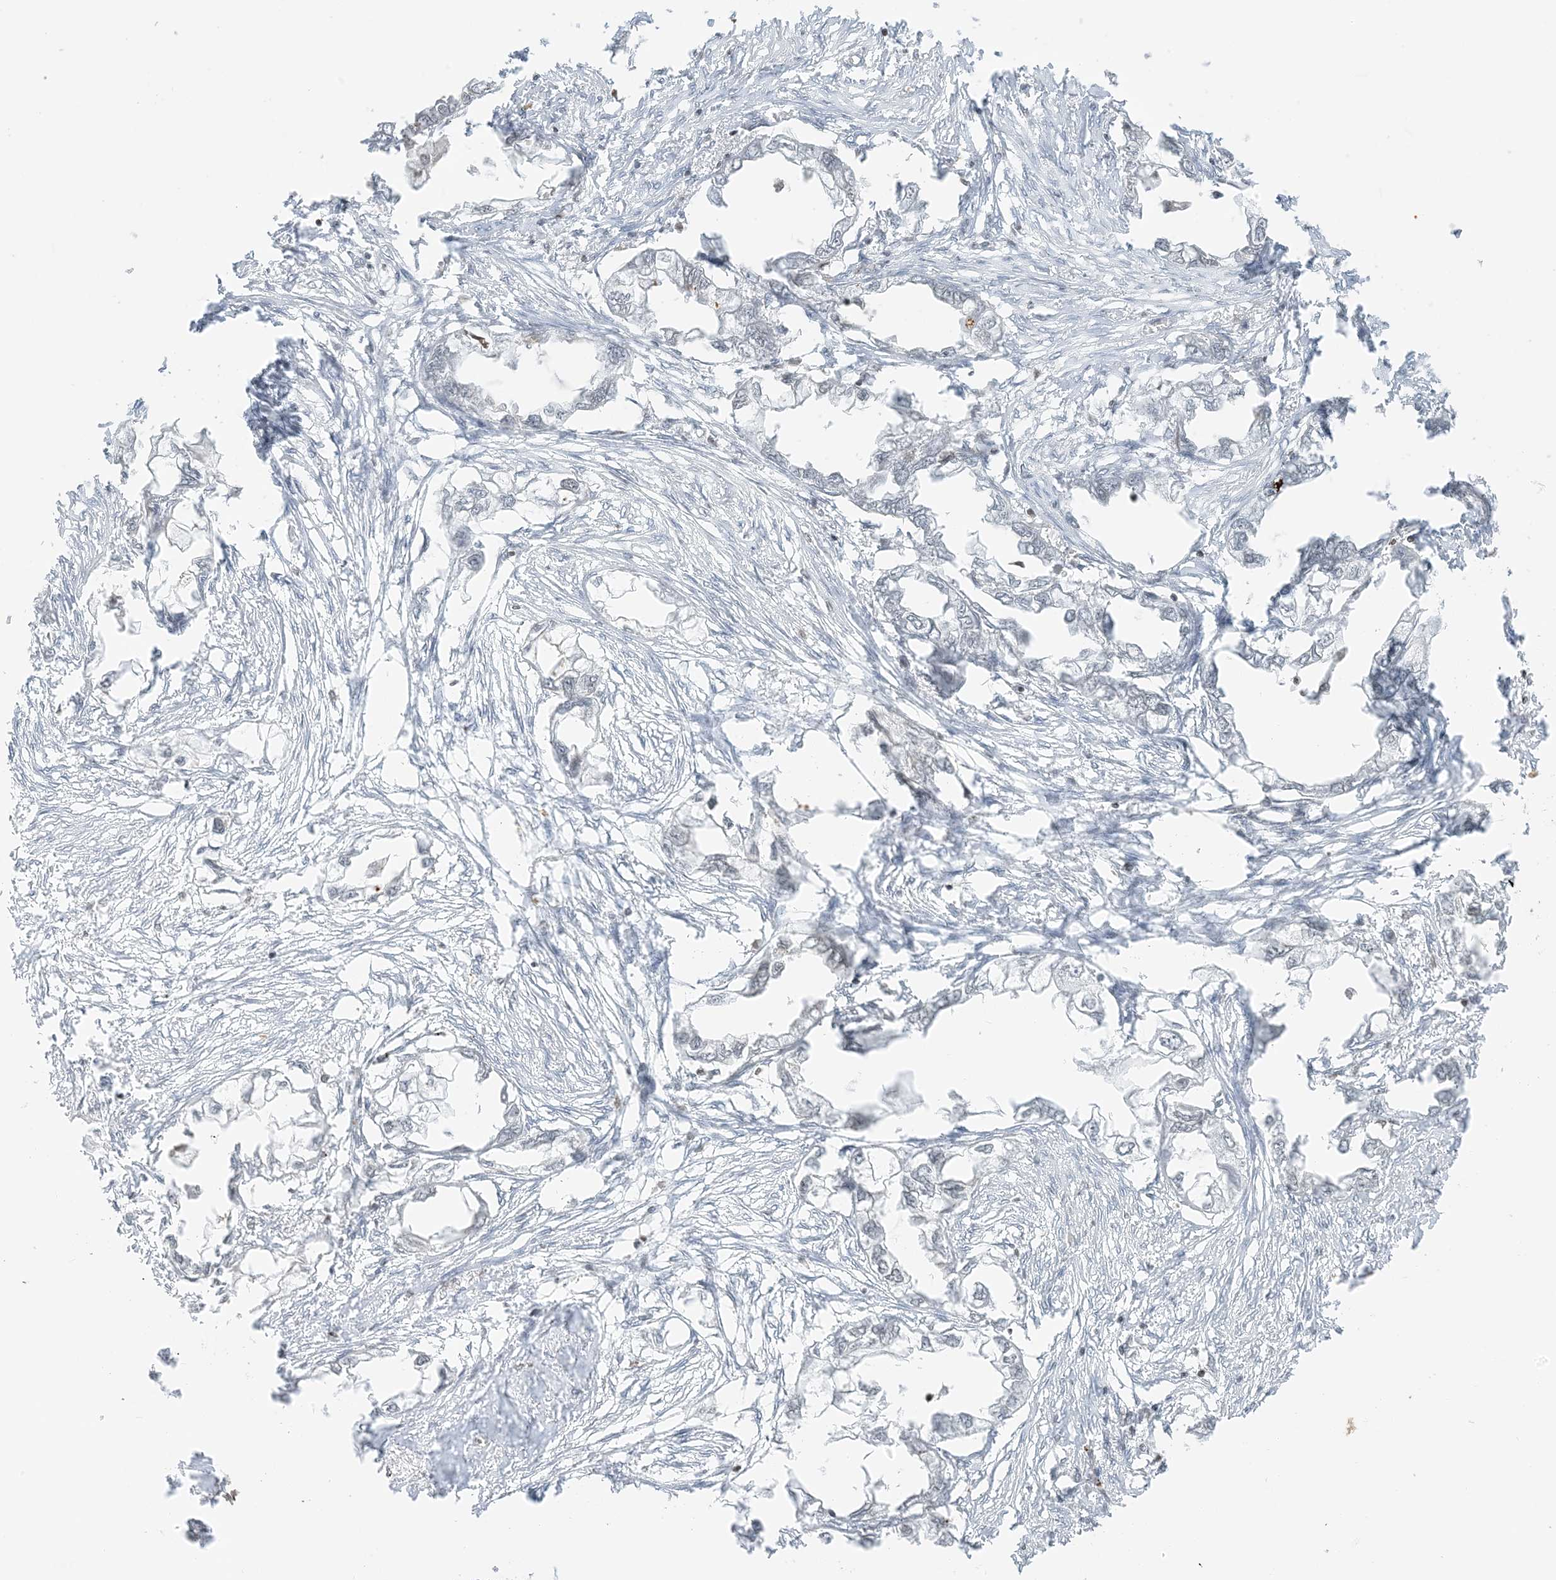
{"staining": {"intensity": "negative", "quantity": "none", "location": "none"}, "tissue": "endometrial cancer", "cell_type": "Tumor cells", "image_type": "cancer", "snomed": [{"axis": "morphology", "description": "Adenocarcinoma, NOS"}, {"axis": "morphology", "description": "Adenocarcinoma, metastatic, NOS"}, {"axis": "topography", "description": "Adipose tissue"}, {"axis": "topography", "description": "Endometrium"}], "caption": "Tumor cells show no significant protein positivity in endometrial cancer (adenocarcinoma). The staining was performed using DAB to visualize the protein expression in brown, while the nuclei were stained in blue with hematoxylin (Magnification: 20x).", "gene": "METAP1D", "patient": {"sex": "female", "age": 67}}